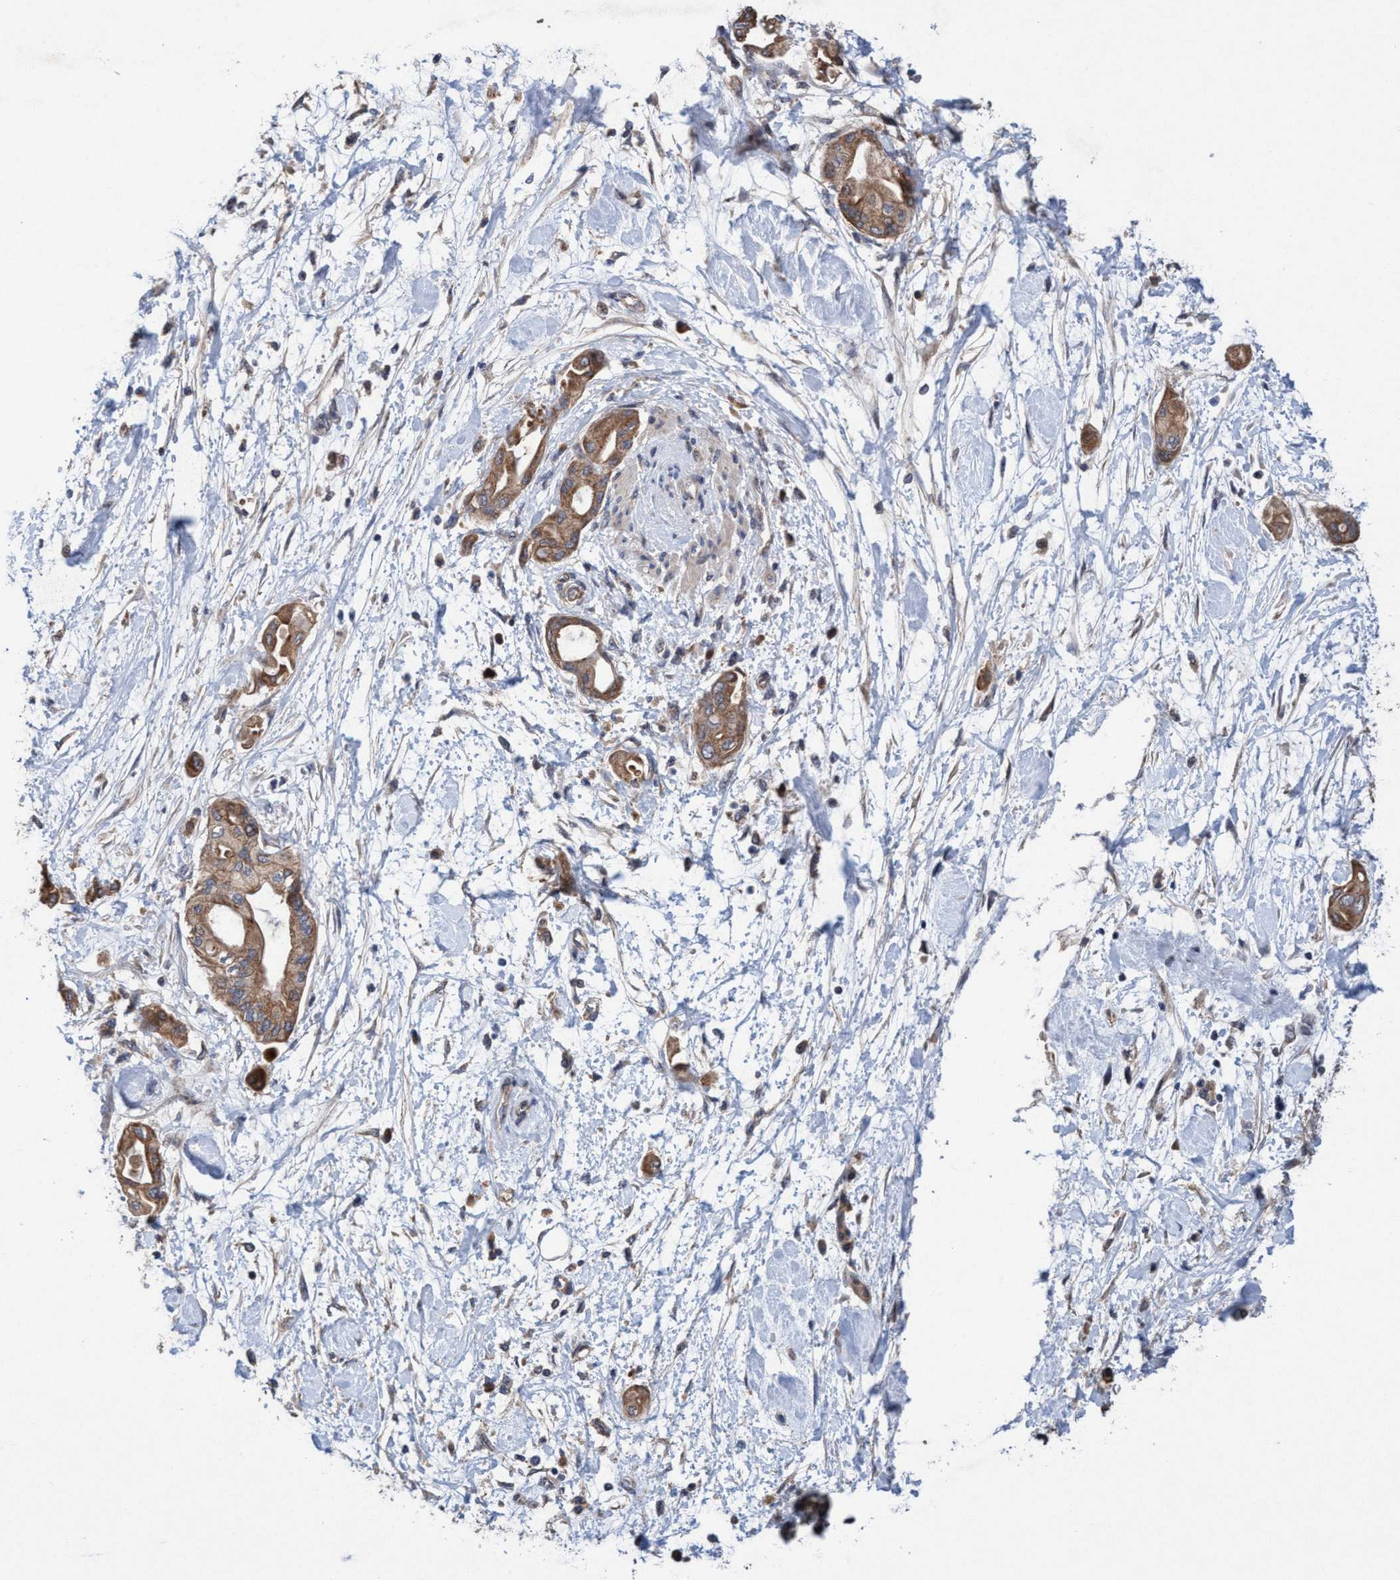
{"staining": {"intensity": "moderate", "quantity": ">75%", "location": "cytoplasmic/membranous"}, "tissue": "pancreatic cancer", "cell_type": "Tumor cells", "image_type": "cancer", "snomed": [{"axis": "morphology", "description": "Adenocarcinoma, NOS"}, {"axis": "morphology", "description": "Adenocarcinoma, metastatic, NOS"}, {"axis": "topography", "description": "Lymph node"}, {"axis": "topography", "description": "Pancreas"}, {"axis": "topography", "description": "Duodenum"}], "caption": "This micrograph shows pancreatic cancer (metastatic adenocarcinoma) stained with immunohistochemistry (IHC) to label a protein in brown. The cytoplasmic/membranous of tumor cells show moderate positivity for the protein. Nuclei are counter-stained blue.", "gene": "P2RY14", "patient": {"sex": "female", "age": 64}}